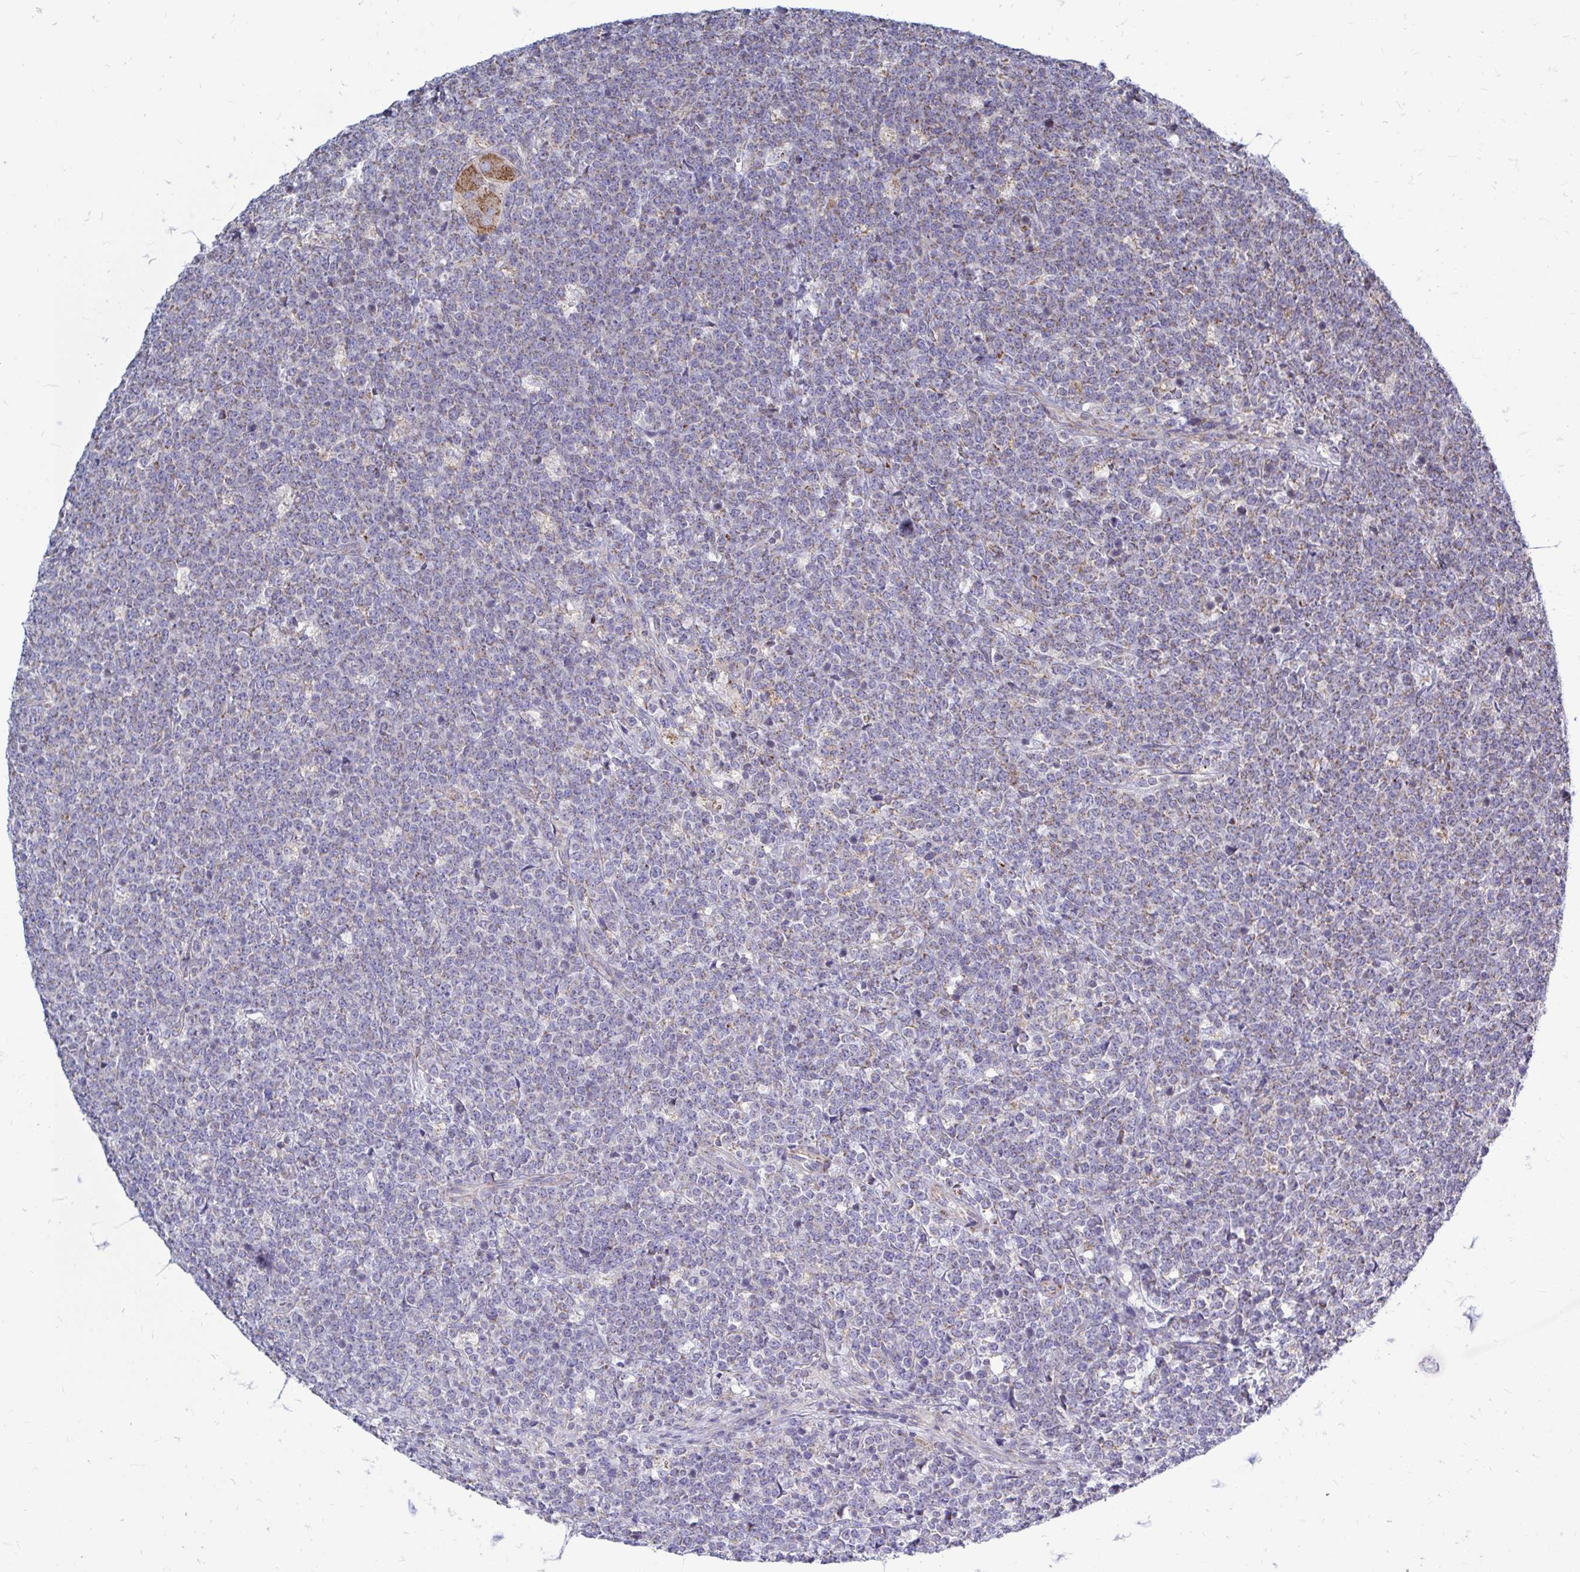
{"staining": {"intensity": "negative", "quantity": "none", "location": "none"}, "tissue": "lymphoma", "cell_type": "Tumor cells", "image_type": "cancer", "snomed": [{"axis": "morphology", "description": "Malignant lymphoma, non-Hodgkin's type, High grade"}, {"axis": "topography", "description": "Small intestine"}, {"axis": "topography", "description": "Colon"}], "caption": "Protein analysis of malignant lymphoma, non-Hodgkin's type (high-grade) displays no significant staining in tumor cells. (Stains: DAB (3,3'-diaminobenzidine) immunohistochemistry (IHC) with hematoxylin counter stain, Microscopy: brightfield microscopy at high magnification).", "gene": "OR10R2", "patient": {"sex": "male", "age": 8}}